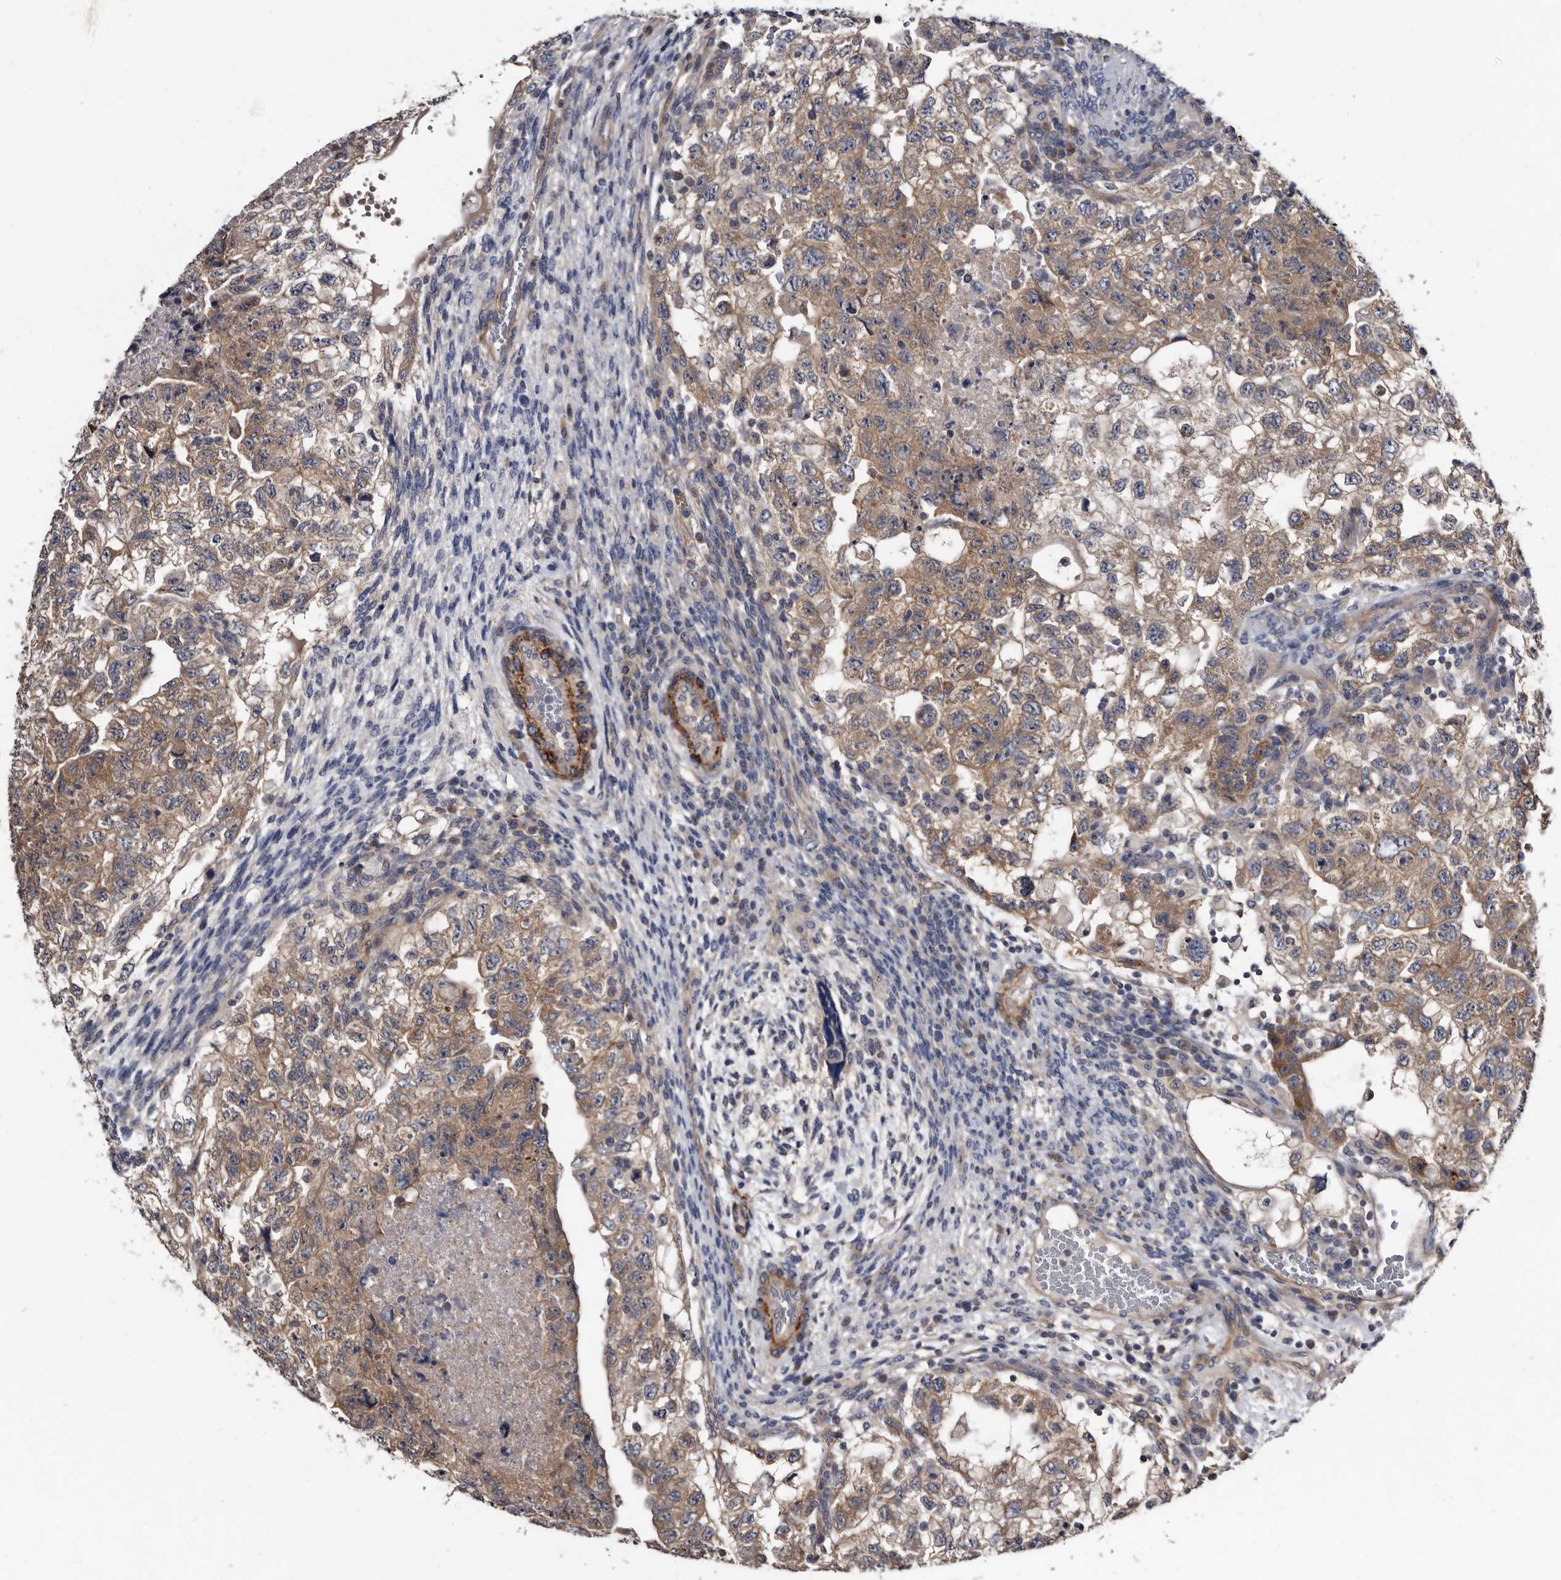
{"staining": {"intensity": "weak", "quantity": ">75%", "location": "cytoplasmic/membranous"}, "tissue": "testis cancer", "cell_type": "Tumor cells", "image_type": "cancer", "snomed": [{"axis": "morphology", "description": "Carcinoma, Embryonal, NOS"}, {"axis": "topography", "description": "Testis"}], "caption": "Immunohistochemical staining of testis cancer (embryonal carcinoma) shows weak cytoplasmic/membranous protein expression in about >75% of tumor cells.", "gene": "IARS1", "patient": {"sex": "male", "age": 36}}